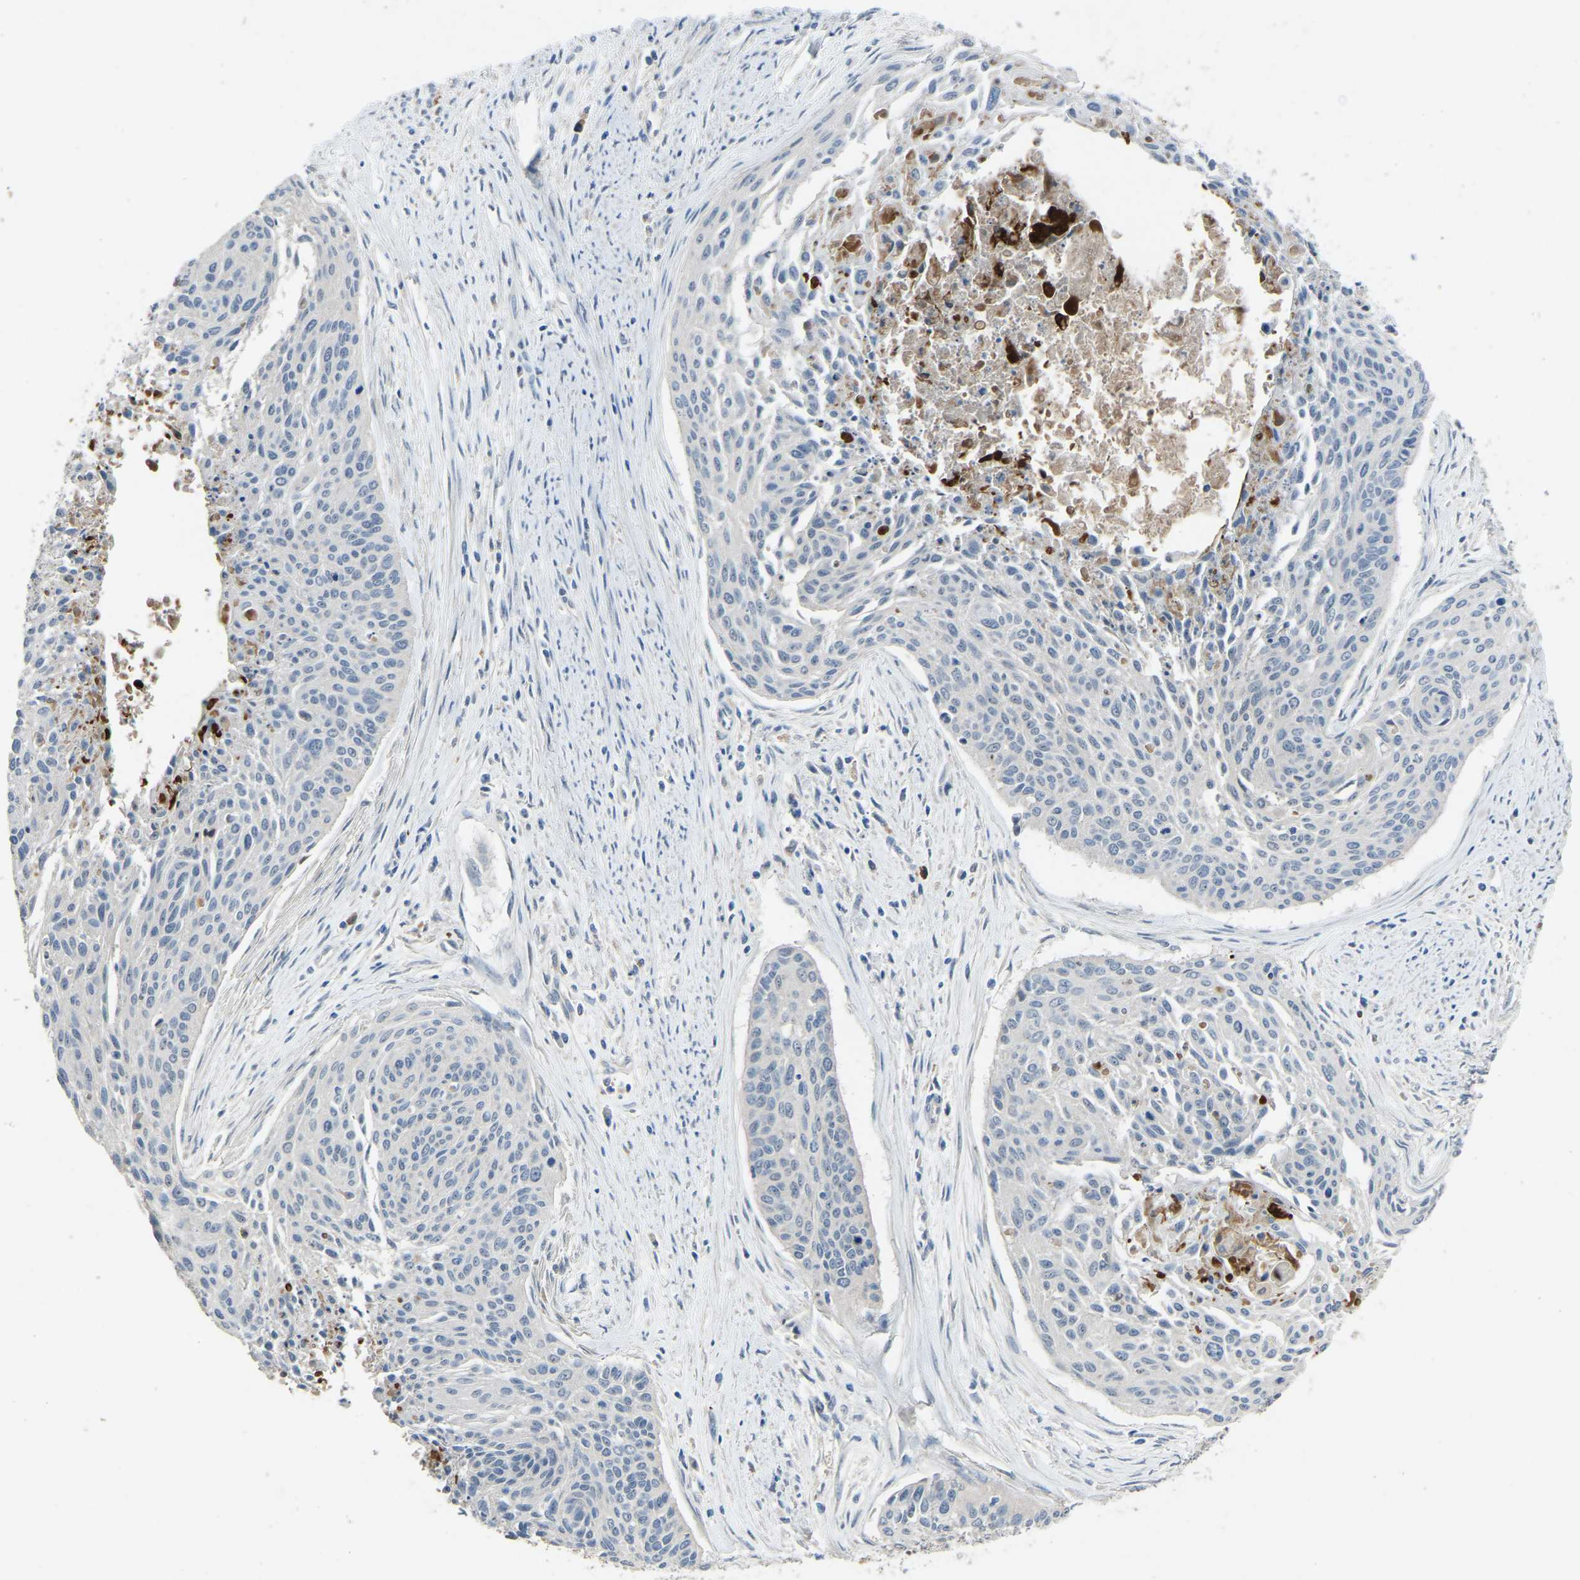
{"staining": {"intensity": "negative", "quantity": "none", "location": "none"}, "tissue": "cervical cancer", "cell_type": "Tumor cells", "image_type": "cancer", "snomed": [{"axis": "morphology", "description": "Squamous cell carcinoma, NOS"}, {"axis": "topography", "description": "Cervix"}], "caption": "Immunohistochemistry (IHC) photomicrograph of cervical squamous cell carcinoma stained for a protein (brown), which exhibits no staining in tumor cells.", "gene": "FHIT", "patient": {"sex": "female", "age": 55}}